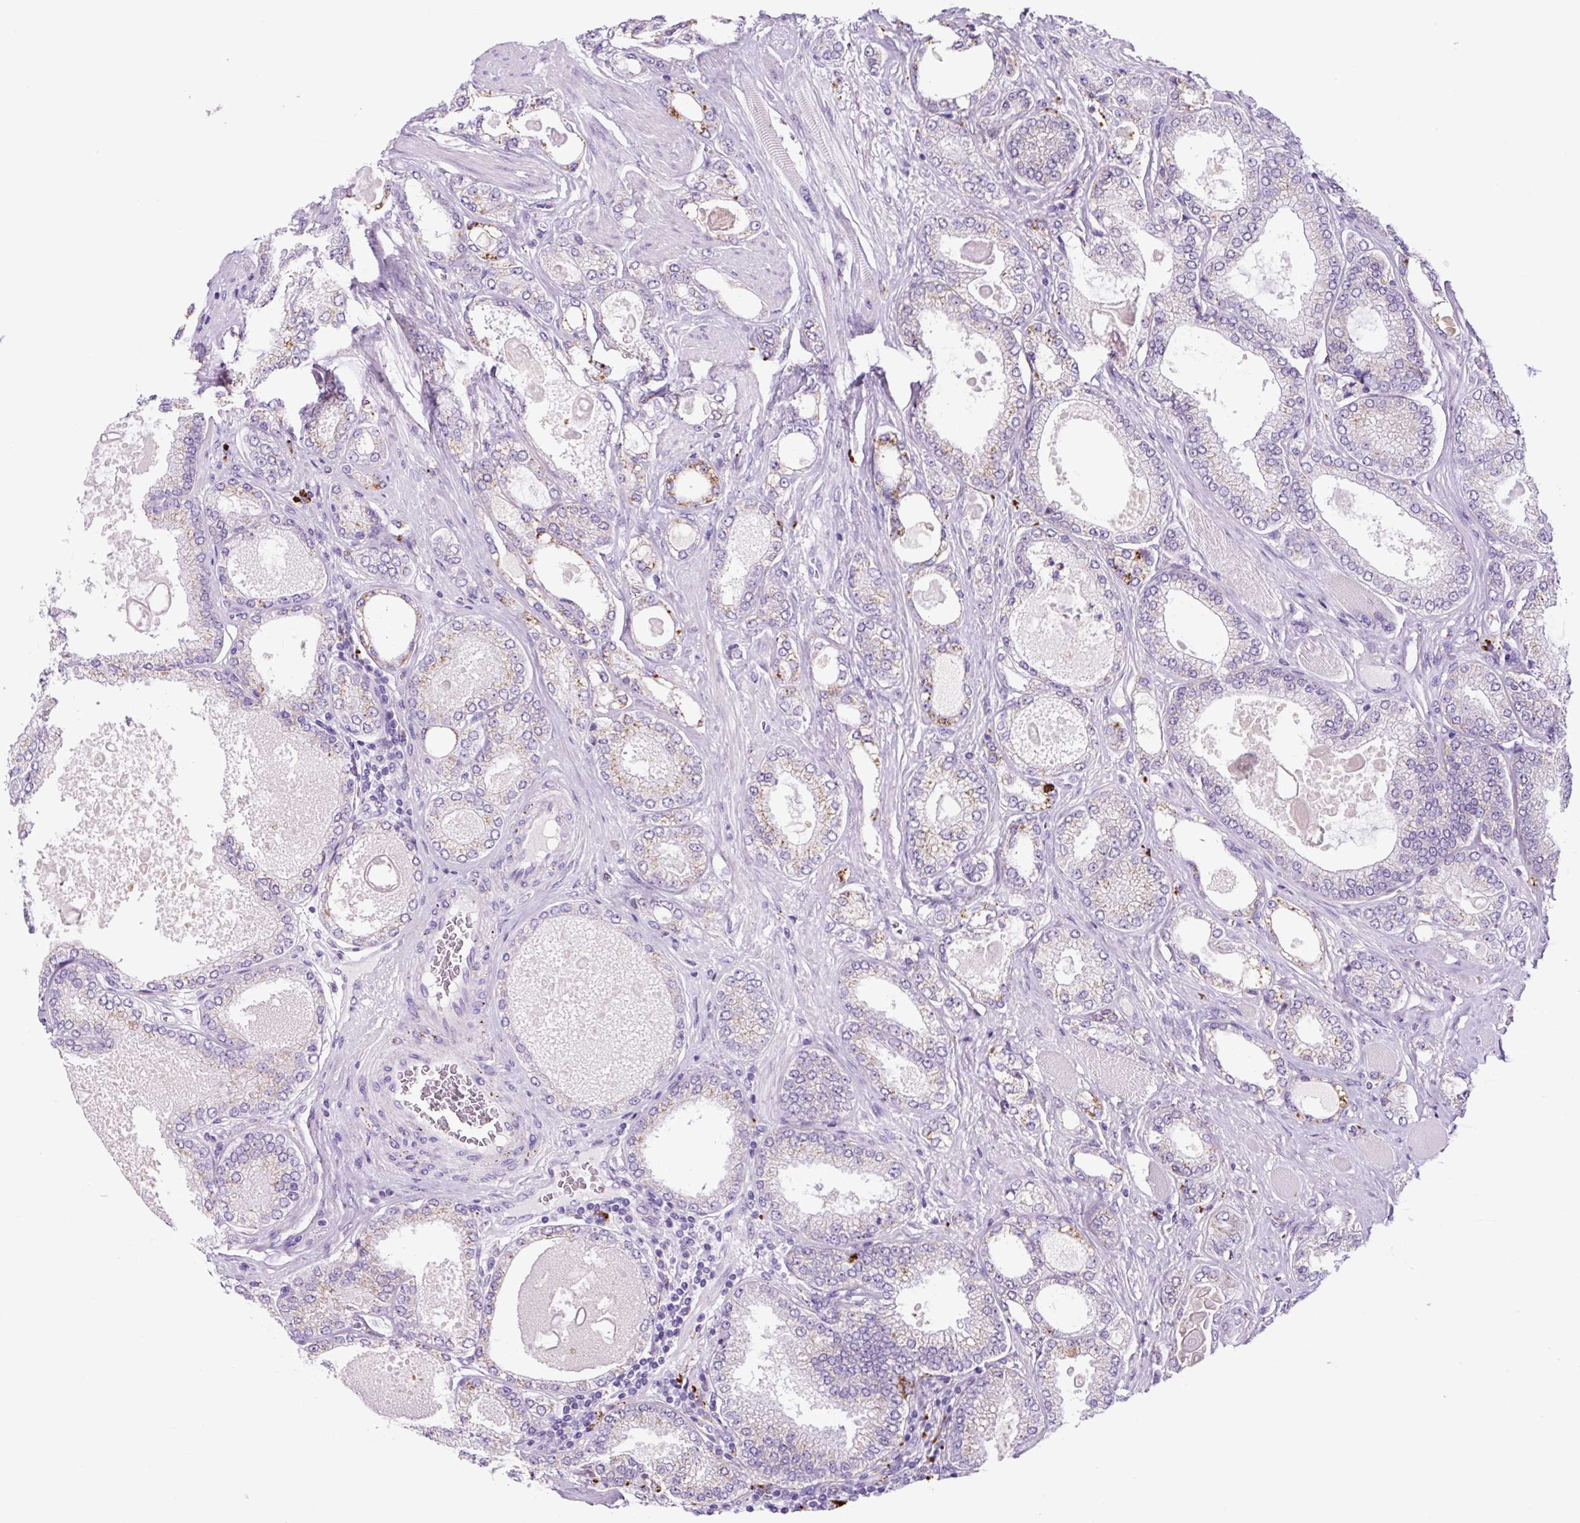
{"staining": {"intensity": "weak", "quantity": "25%-75%", "location": "cytoplasmic/membranous"}, "tissue": "prostate cancer", "cell_type": "Tumor cells", "image_type": "cancer", "snomed": [{"axis": "morphology", "description": "Adenocarcinoma, High grade"}, {"axis": "topography", "description": "Prostate"}], "caption": "Protein expression analysis of human prostate cancer reveals weak cytoplasmic/membranous positivity in approximately 25%-75% of tumor cells.", "gene": "LCN10", "patient": {"sex": "male", "age": 68}}